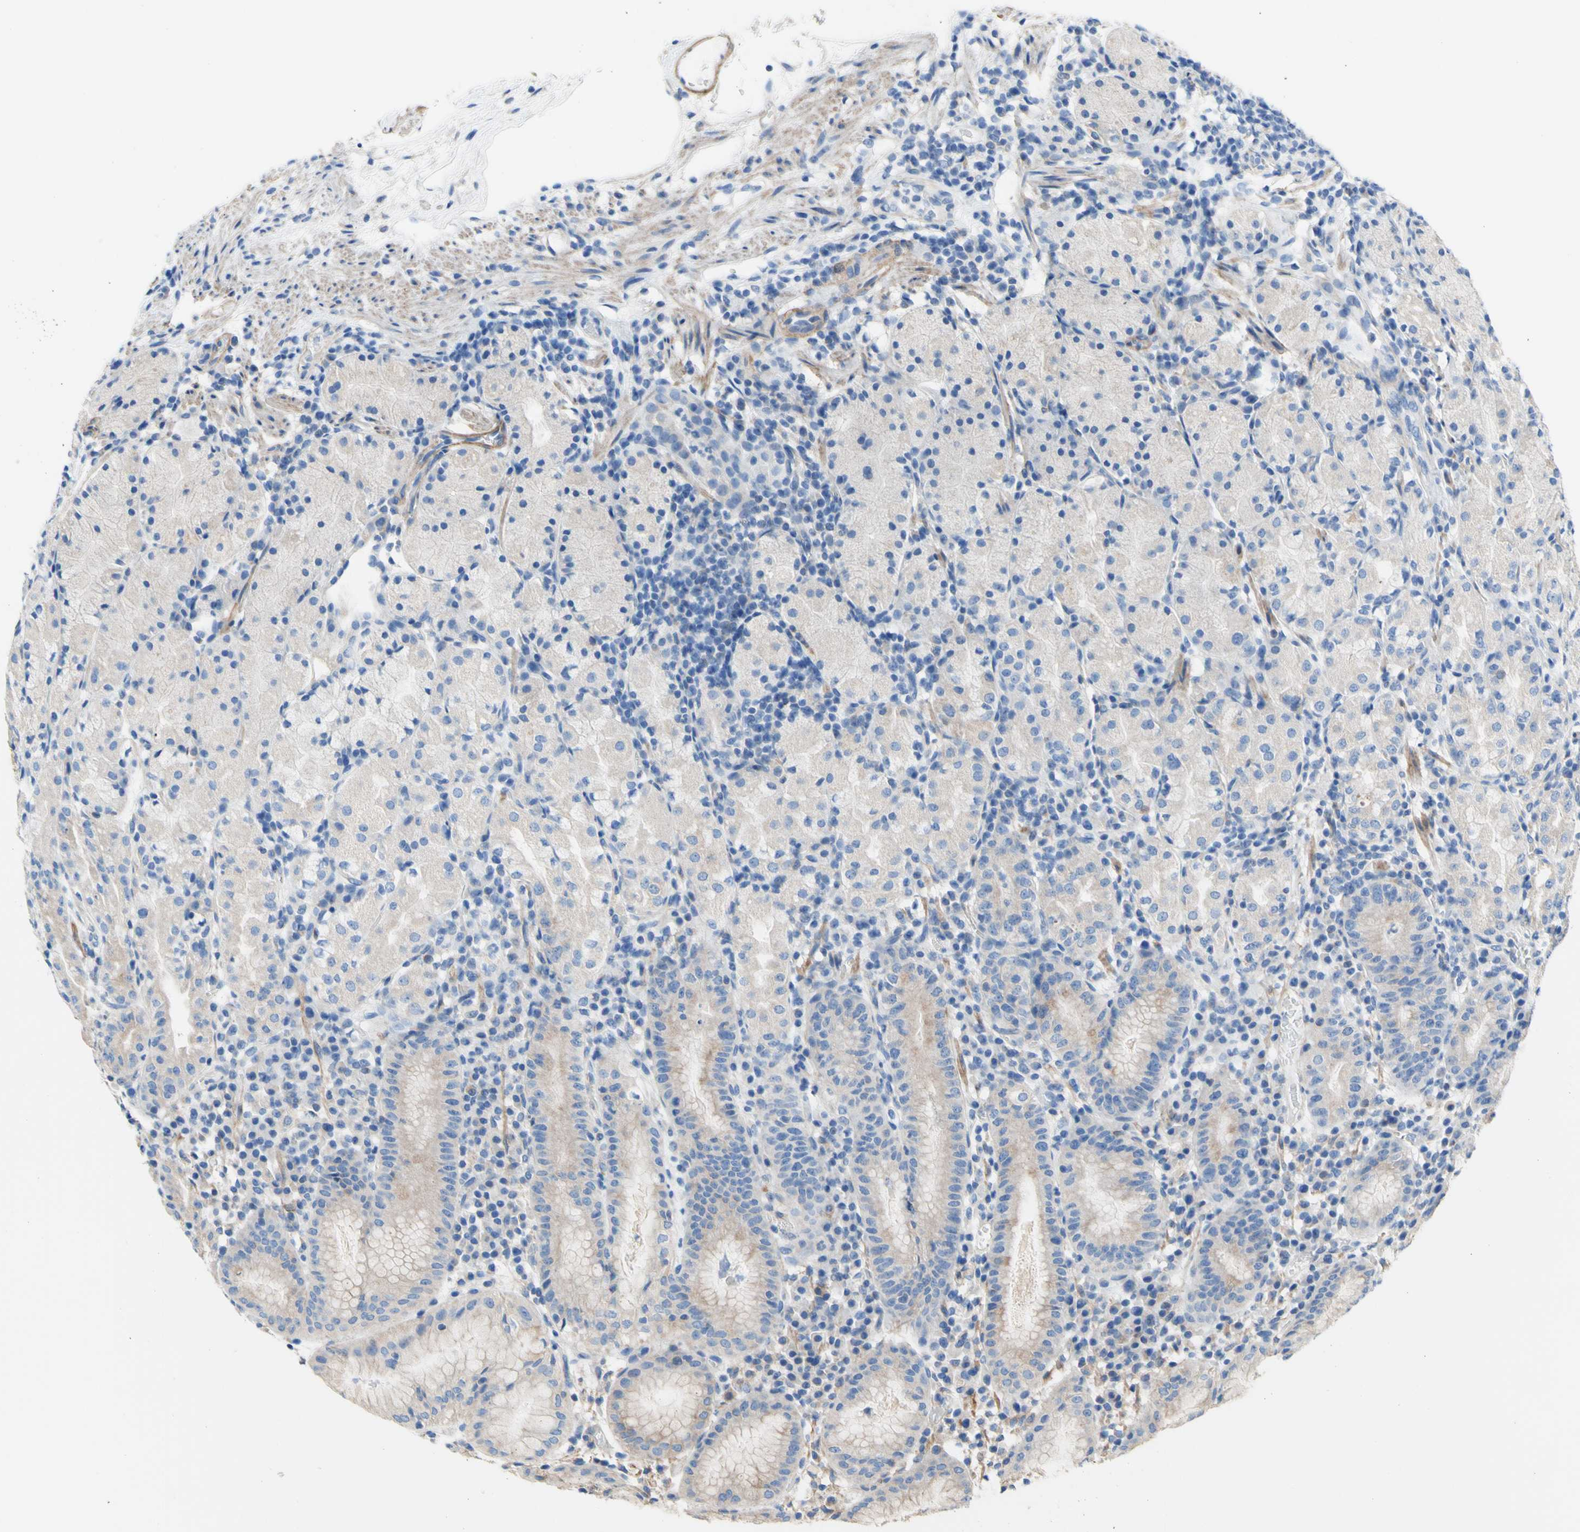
{"staining": {"intensity": "weak", "quantity": "<25%", "location": "cytoplasmic/membranous"}, "tissue": "stomach", "cell_type": "Glandular cells", "image_type": "normal", "snomed": [{"axis": "morphology", "description": "Normal tissue, NOS"}, {"axis": "topography", "description": "Stomach"}, {"axis": "topography", "description": "Stomach, lower"}], "caption": "An immunohistochemistry micrograph of unremarkable stomach is shown. There is no staining in glandular cells of stomach.", "gene": "RETREG2", "patient": {"sex": "female", "age": 75}}